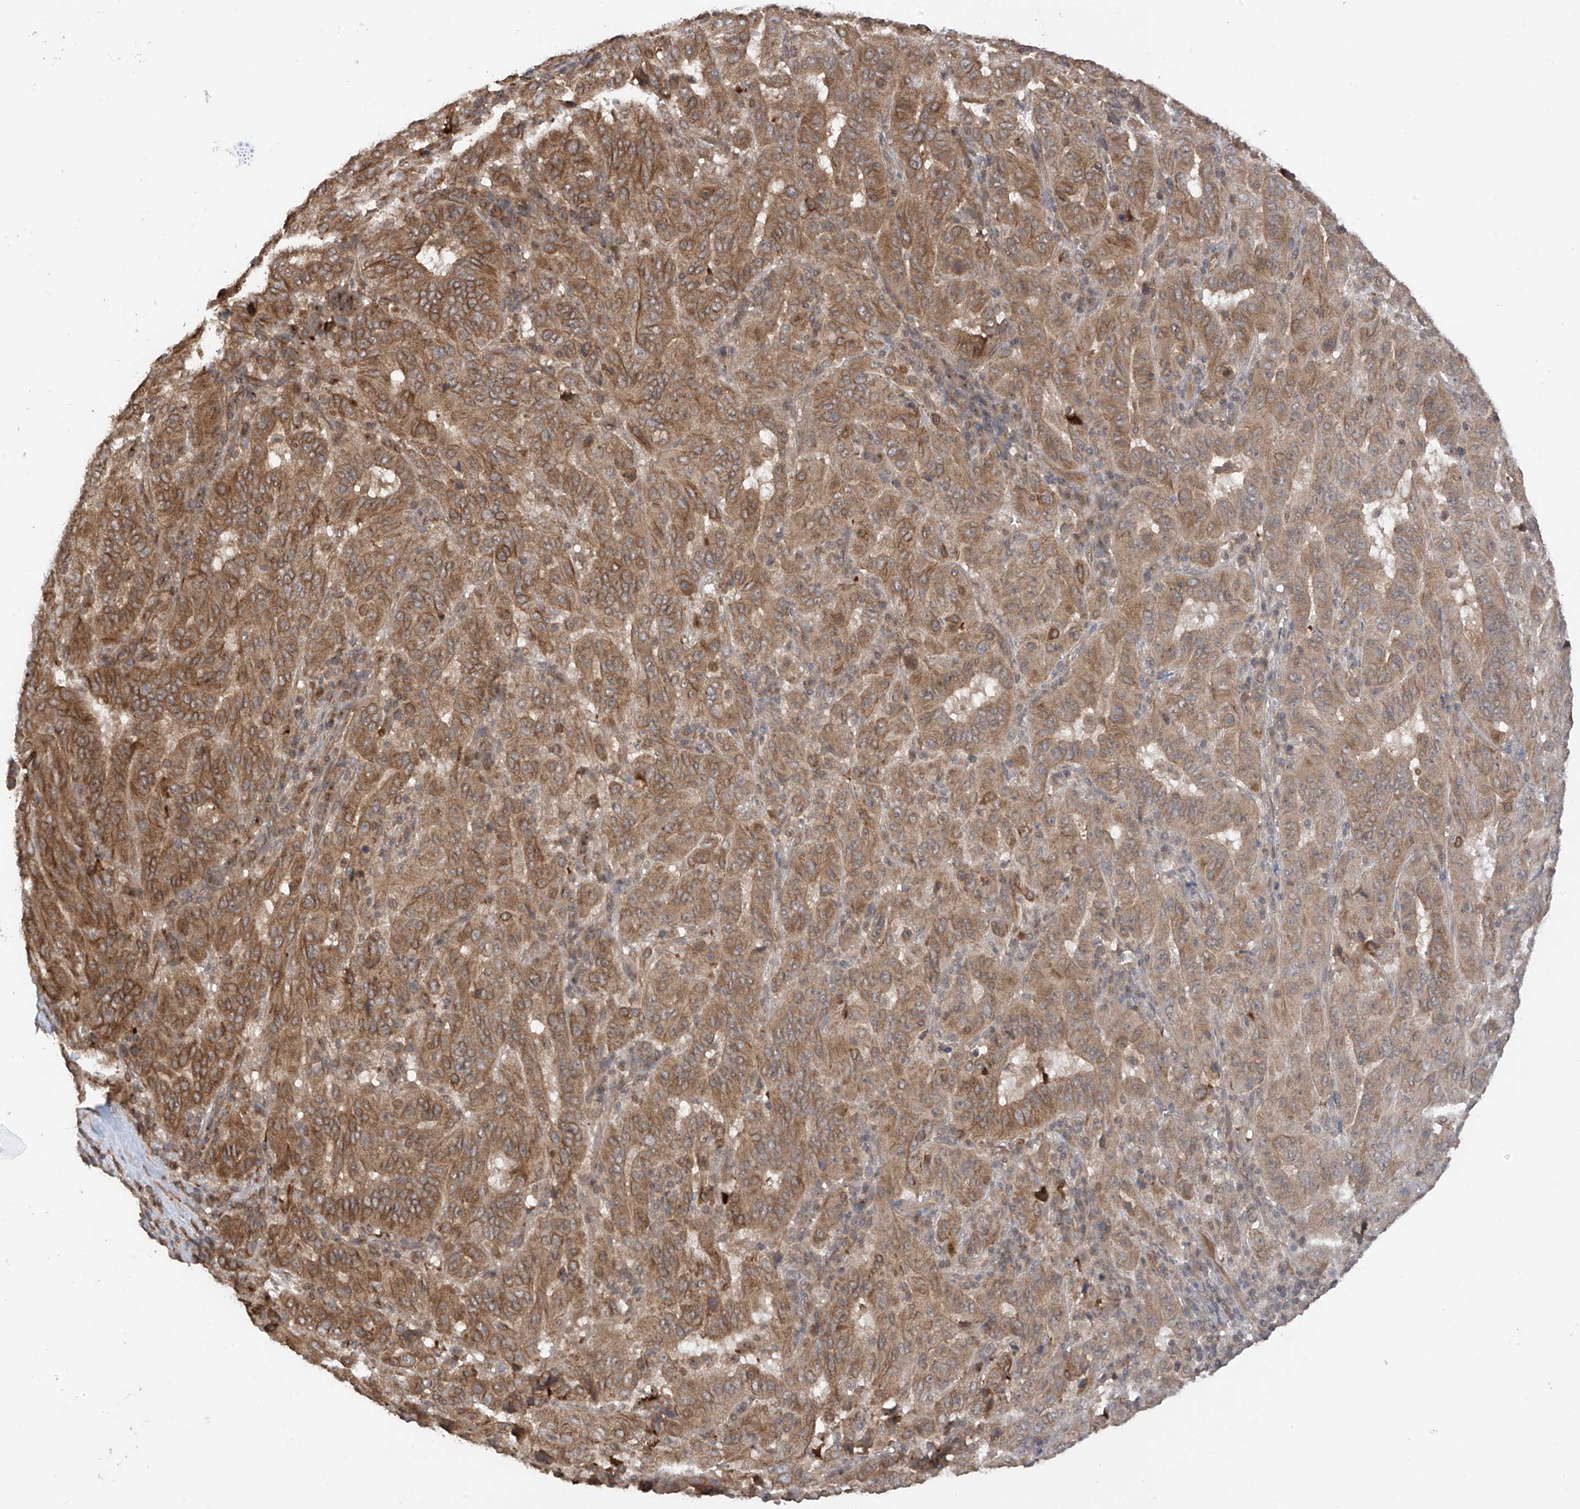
{"staining": {"intensity": "moderate", "quantity": ">75%", "location": "cytoplasmic/membranous"}, "tissue": "pancreatic cancer", "cell_type": "Tumor cells", "image_type": "cancer", "snomed": [{"axis": "morphology", "description": "Adenocarcinoma, NOS"}, {"axis": "topography", "description": "Pancreas"}], "caption": "About >75% of tumor cells in adenocarcinoma (pancreatic) display moderate cytoplasmic/membranous protein positivity as visualized by brown immunohistochemical staining.", "gene": "RPAIN", "patient": {"sex": "male", "age": 63}}